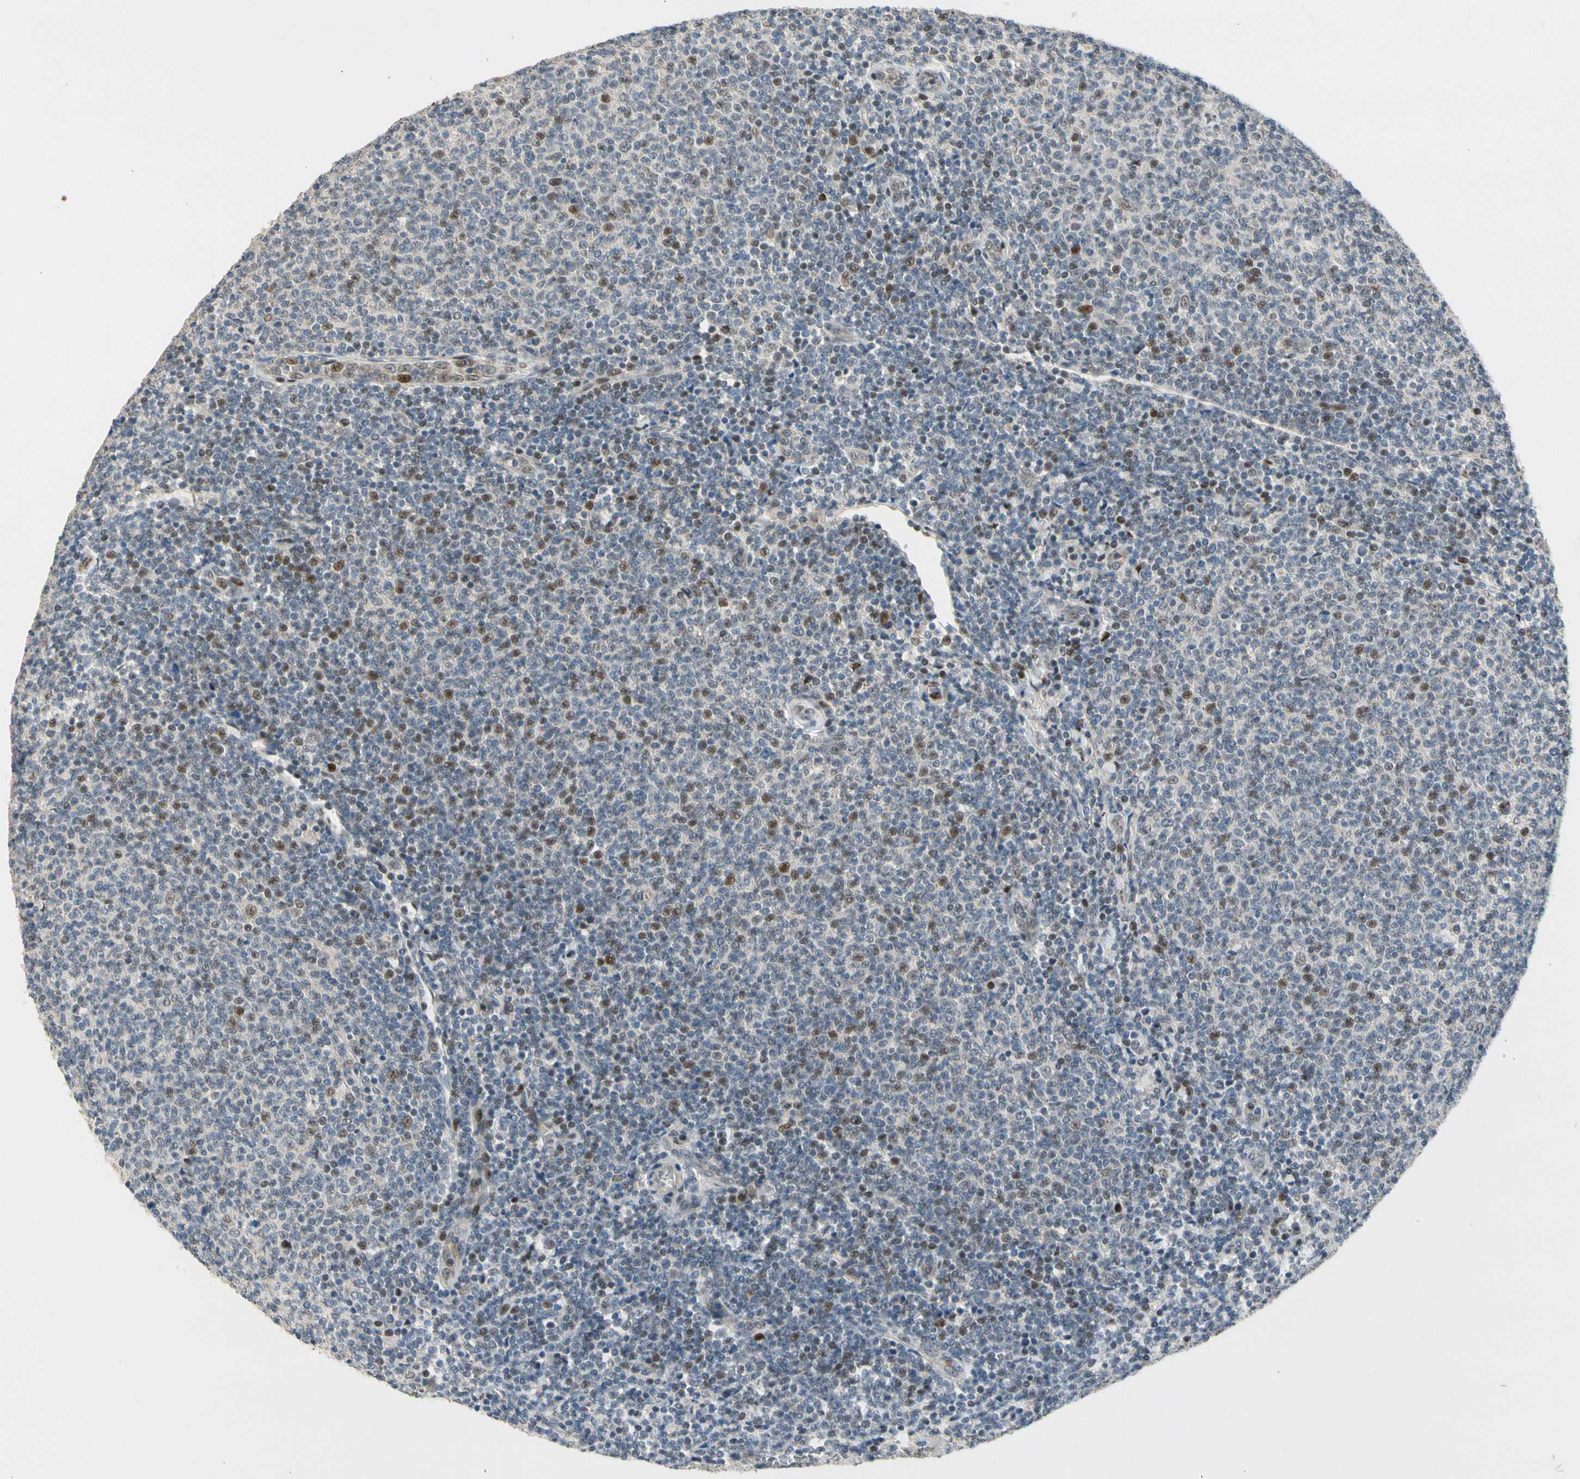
{"staining": {"intensity": "moderate", "quantity": "25%-75%", "location": "nuclear"}, "tissue": "lymphoma", "cell_type": "Tumor cells", "image_type": "cancer", "snomed": [{"axis": "morphology", "description": "Malignant lymphoma, non-Hodgkin's type, Low grade"}, {"axis": "topography", "description": "Lymph node"}], "caption": "Human lymphoma stained with a protein marker demonstrates moderate staining in tumor cells.", "gene": "ZNF184", "patient": {"sex": "male", "age": 66}}